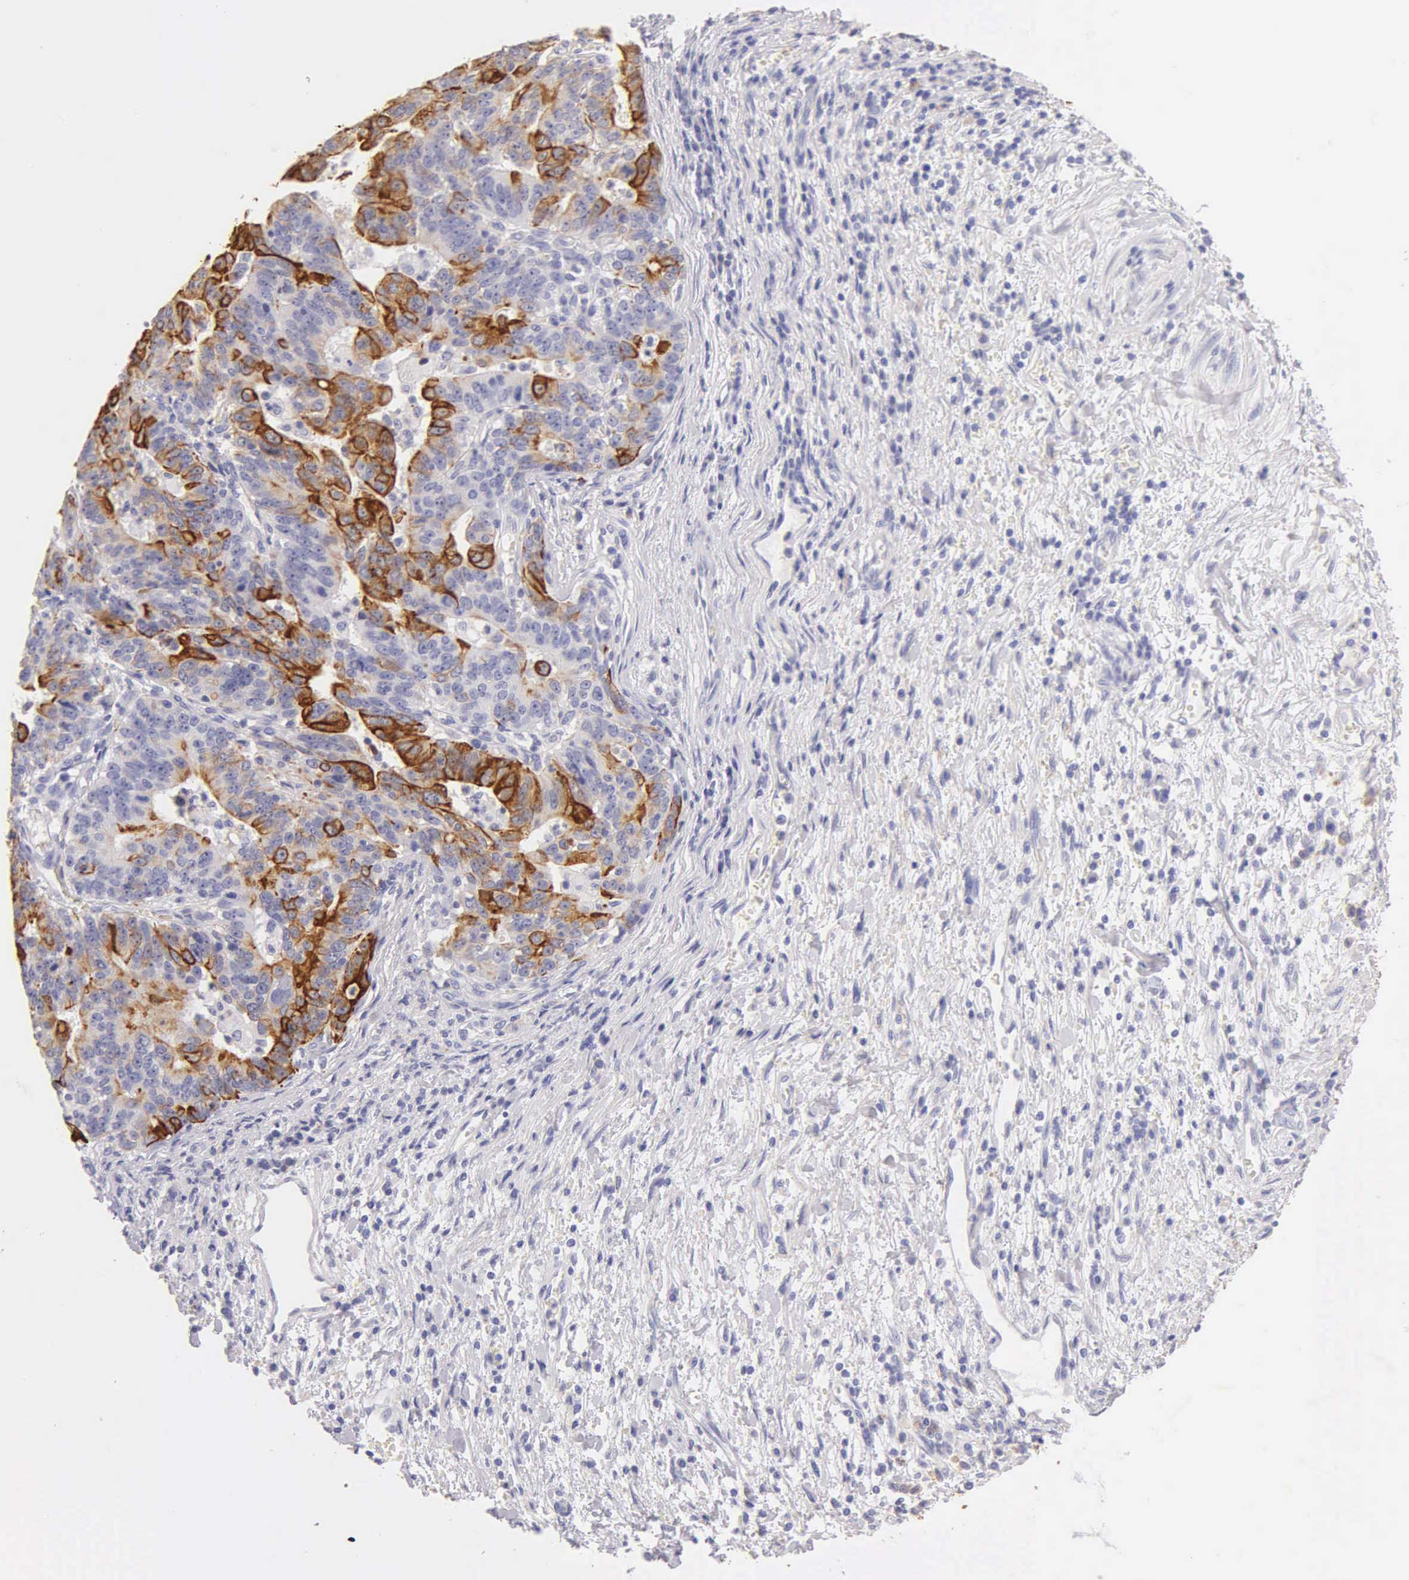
{"staining": {"intensity": "moderate", "quantity": "25%-75%", "location": "cytoplasmic/membranous"}, "tissue": "stomach cancer", "cell_type": "Tumor cells", "image_type": "cancer", "snomed": [{"axis": "morphology", "description": "Adenocarcinoma, NOS"}, {"axis": "topography", "description": "Stomach, upper"}], "caption": "A high-resolution photomicrograph shows immunohistochemistry staining of adenocarcinoma (stomach), which exhibits moderate cytoplasmic/membranous staining in about 25%-75% of tumor cells.", "gene": "KRT17", "patient": {"sex": "female", "age": 50}}